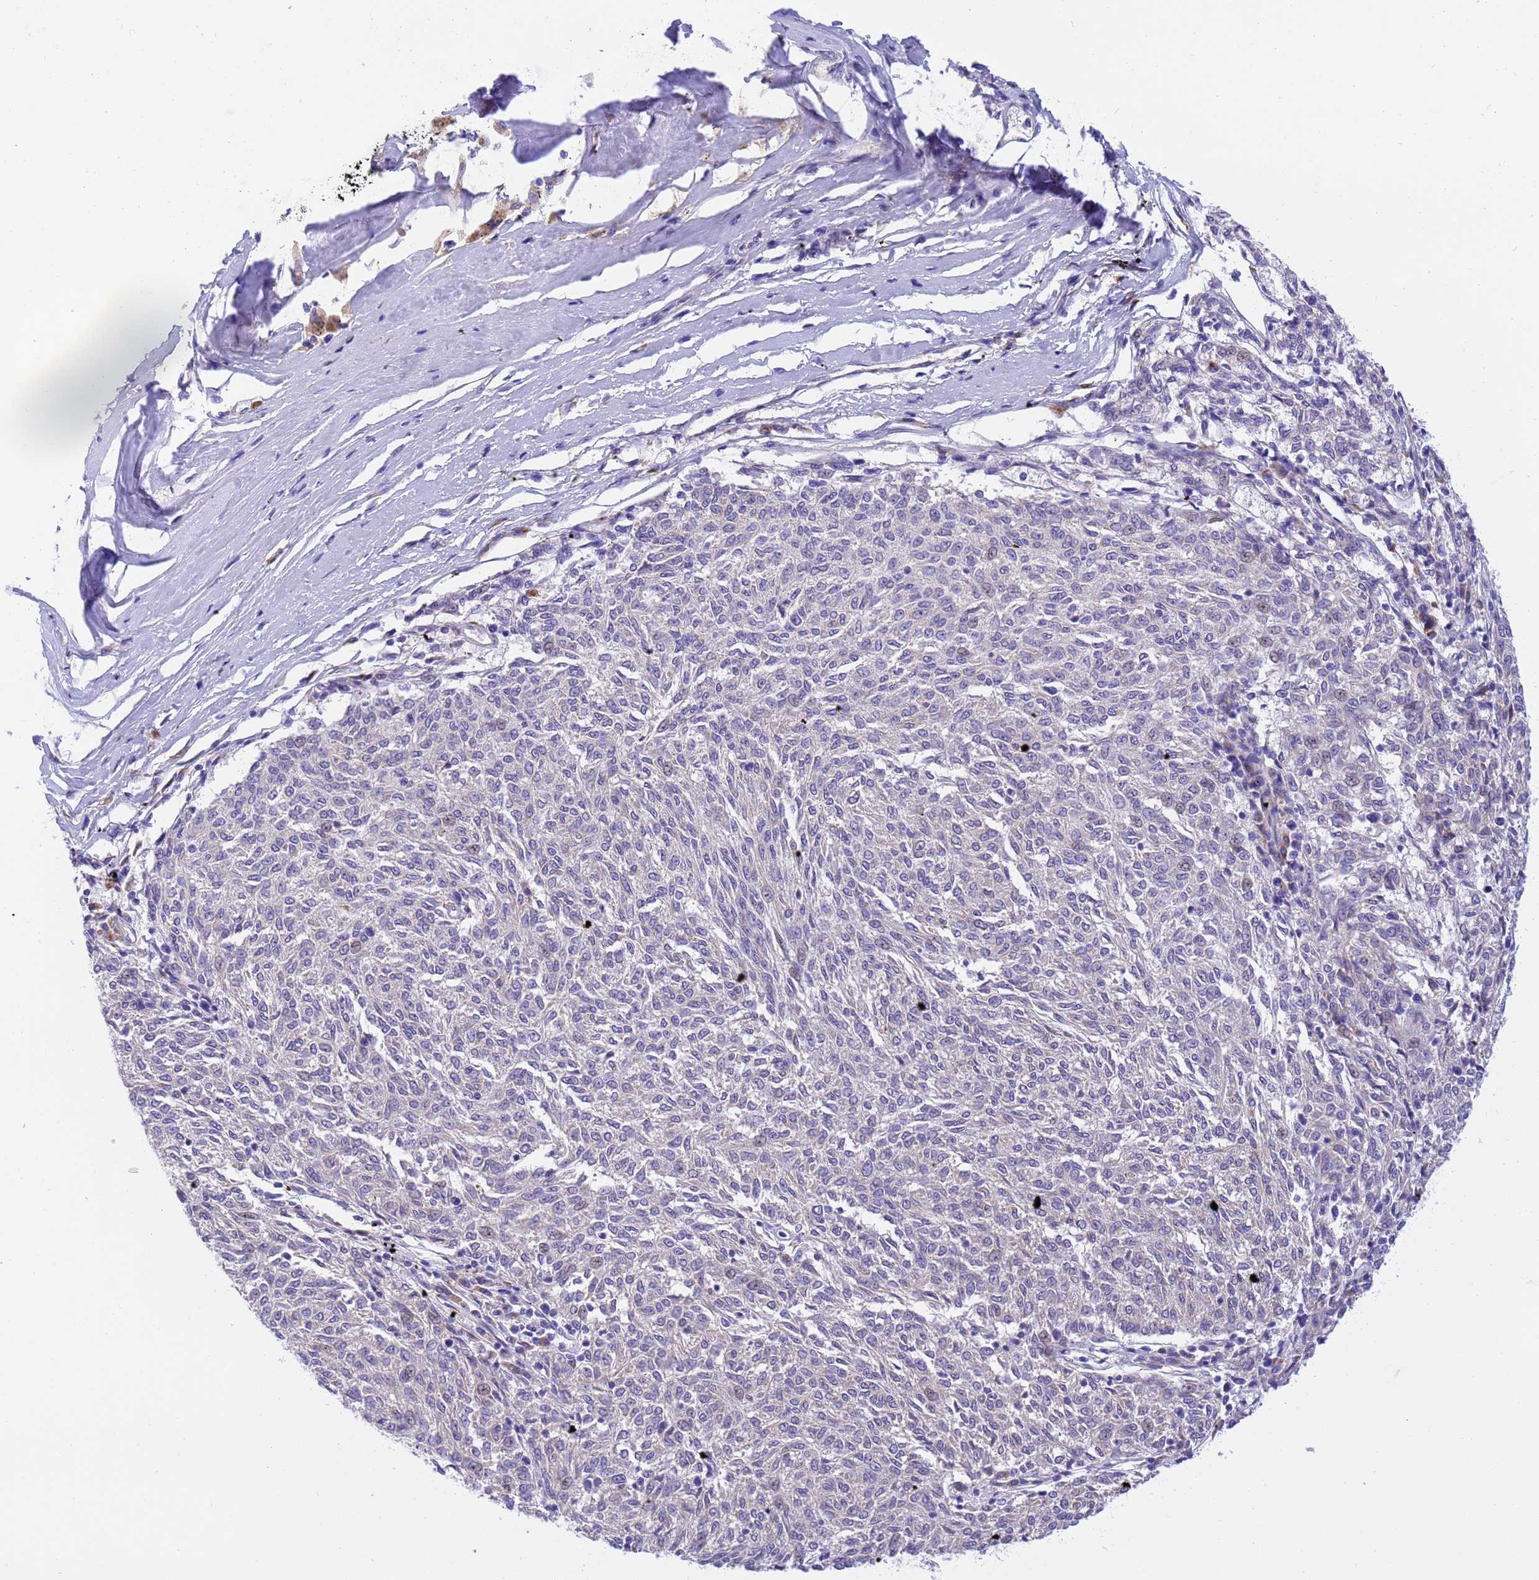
{"staining": {"intensity": "negative", "quantity": "none", "location": "none"}, "tissue": "melanoma", "cell_type": "Tumor cells", "image_type": "cancer", "snomed": [{"axis": "morphology", "description": "Malignant melanoma, NOS"}, {"axis": "topography", "description": "Skin"}], "caption": "Immunohistochemical staining of human melanoma exhibits no significant expression in tumor cells.", "gene": "RHBDD3", "patient": {"sex": "female", "age": 72}}